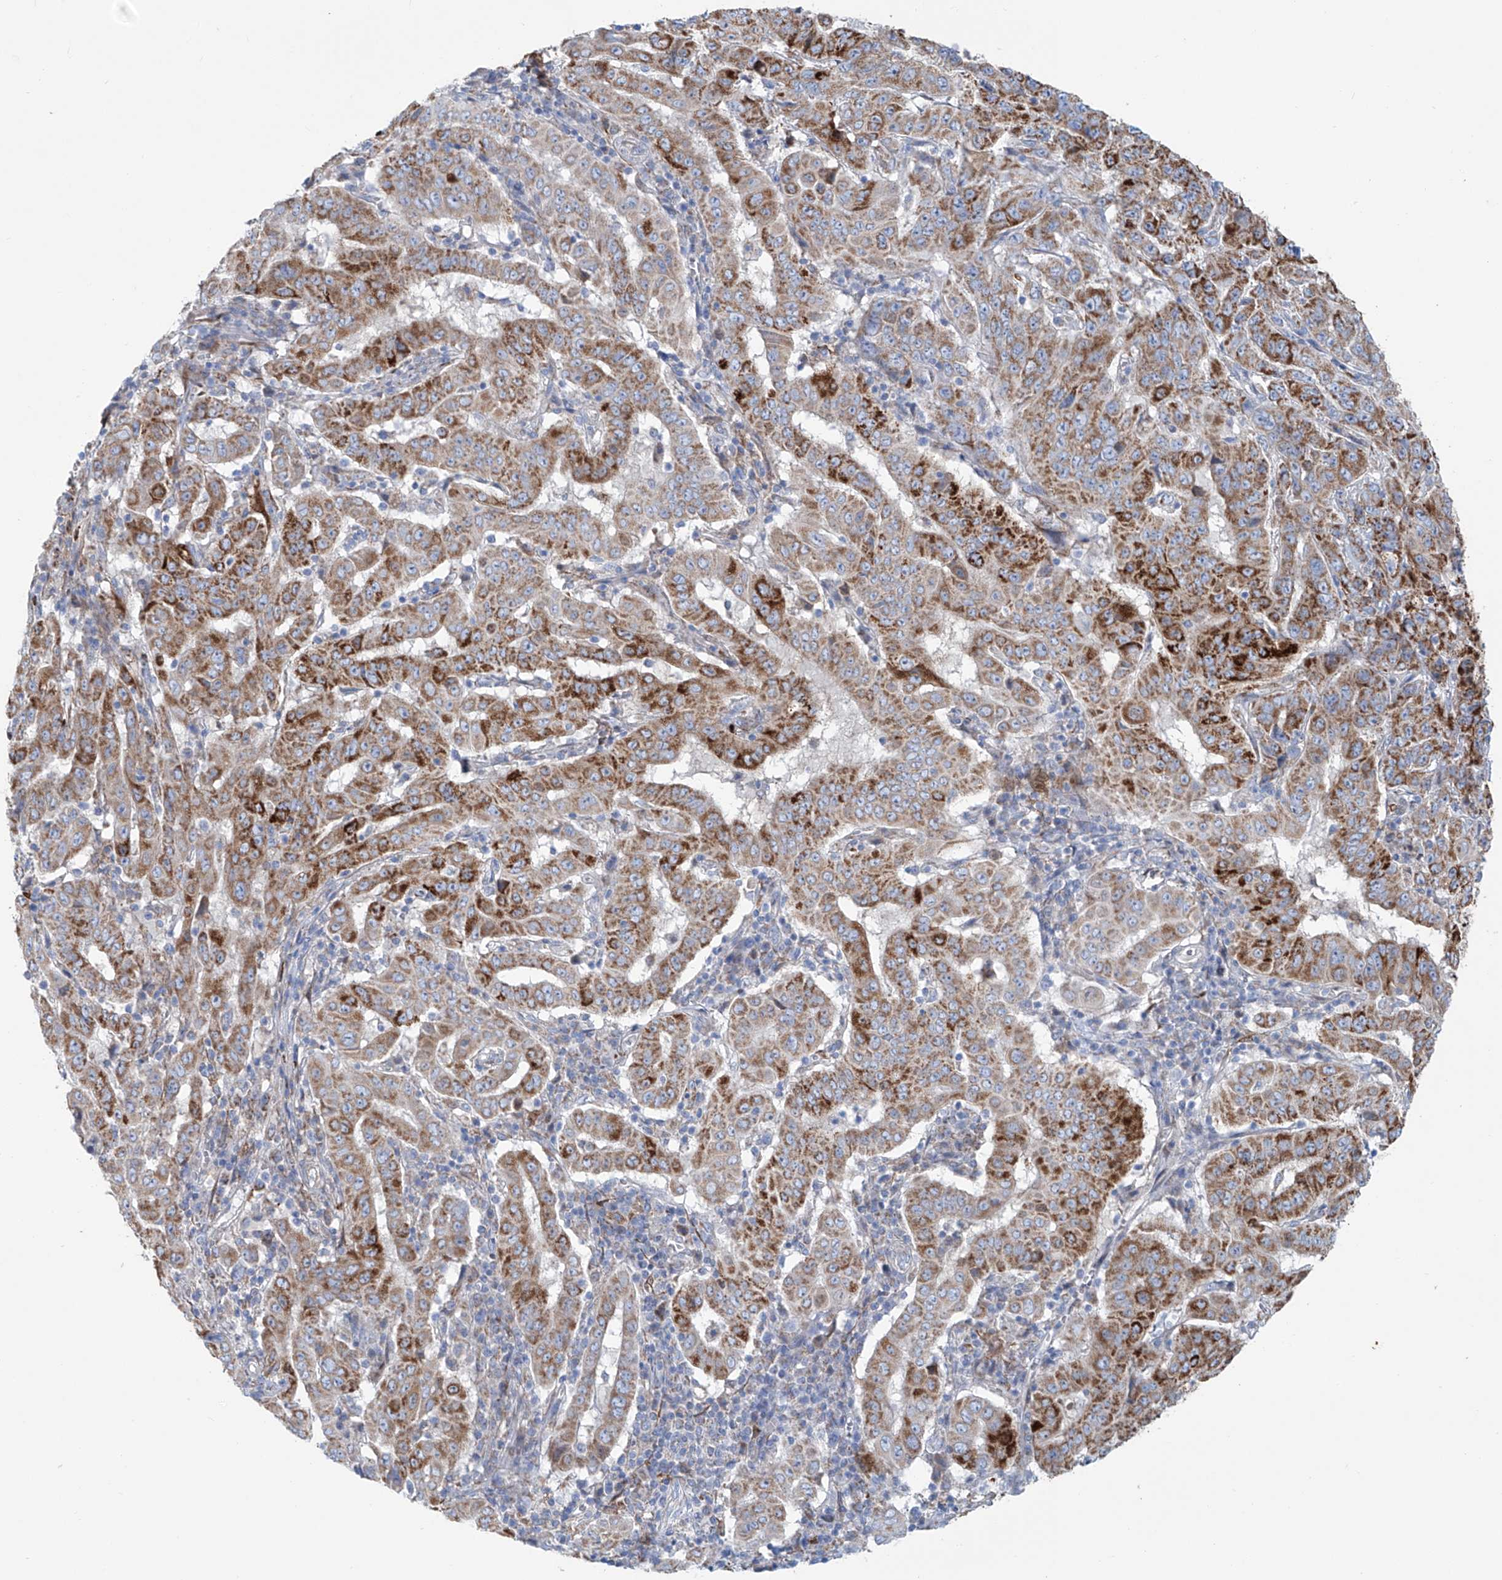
{"staining": {"intensity": "strong", "quantity": ">75%", "location": "cytoplasmic/membranous"}, "tissue": "pancreatic cancer", "cell_type": "Tumor cells", "image_type": "cancer", "snomed": [{"axis": "morphology", "description": "Adenocarcinoma, NOS"}, {"axis": "topography", "description": "Pancreas"}], "caption": "A brown stain shows strong cytoplasmic/membranous expression of a protein in adenocarcinoma (pancreatic) tumor cells. The staining is performed using DAB (3,3'-diaminobenzidine) brown chromogen to label protein expression. The nuclei are counter-stained blue using hematoxylin.", "gene": "ALDH6A1", "patient": {"sex": "male", "age": 63}}